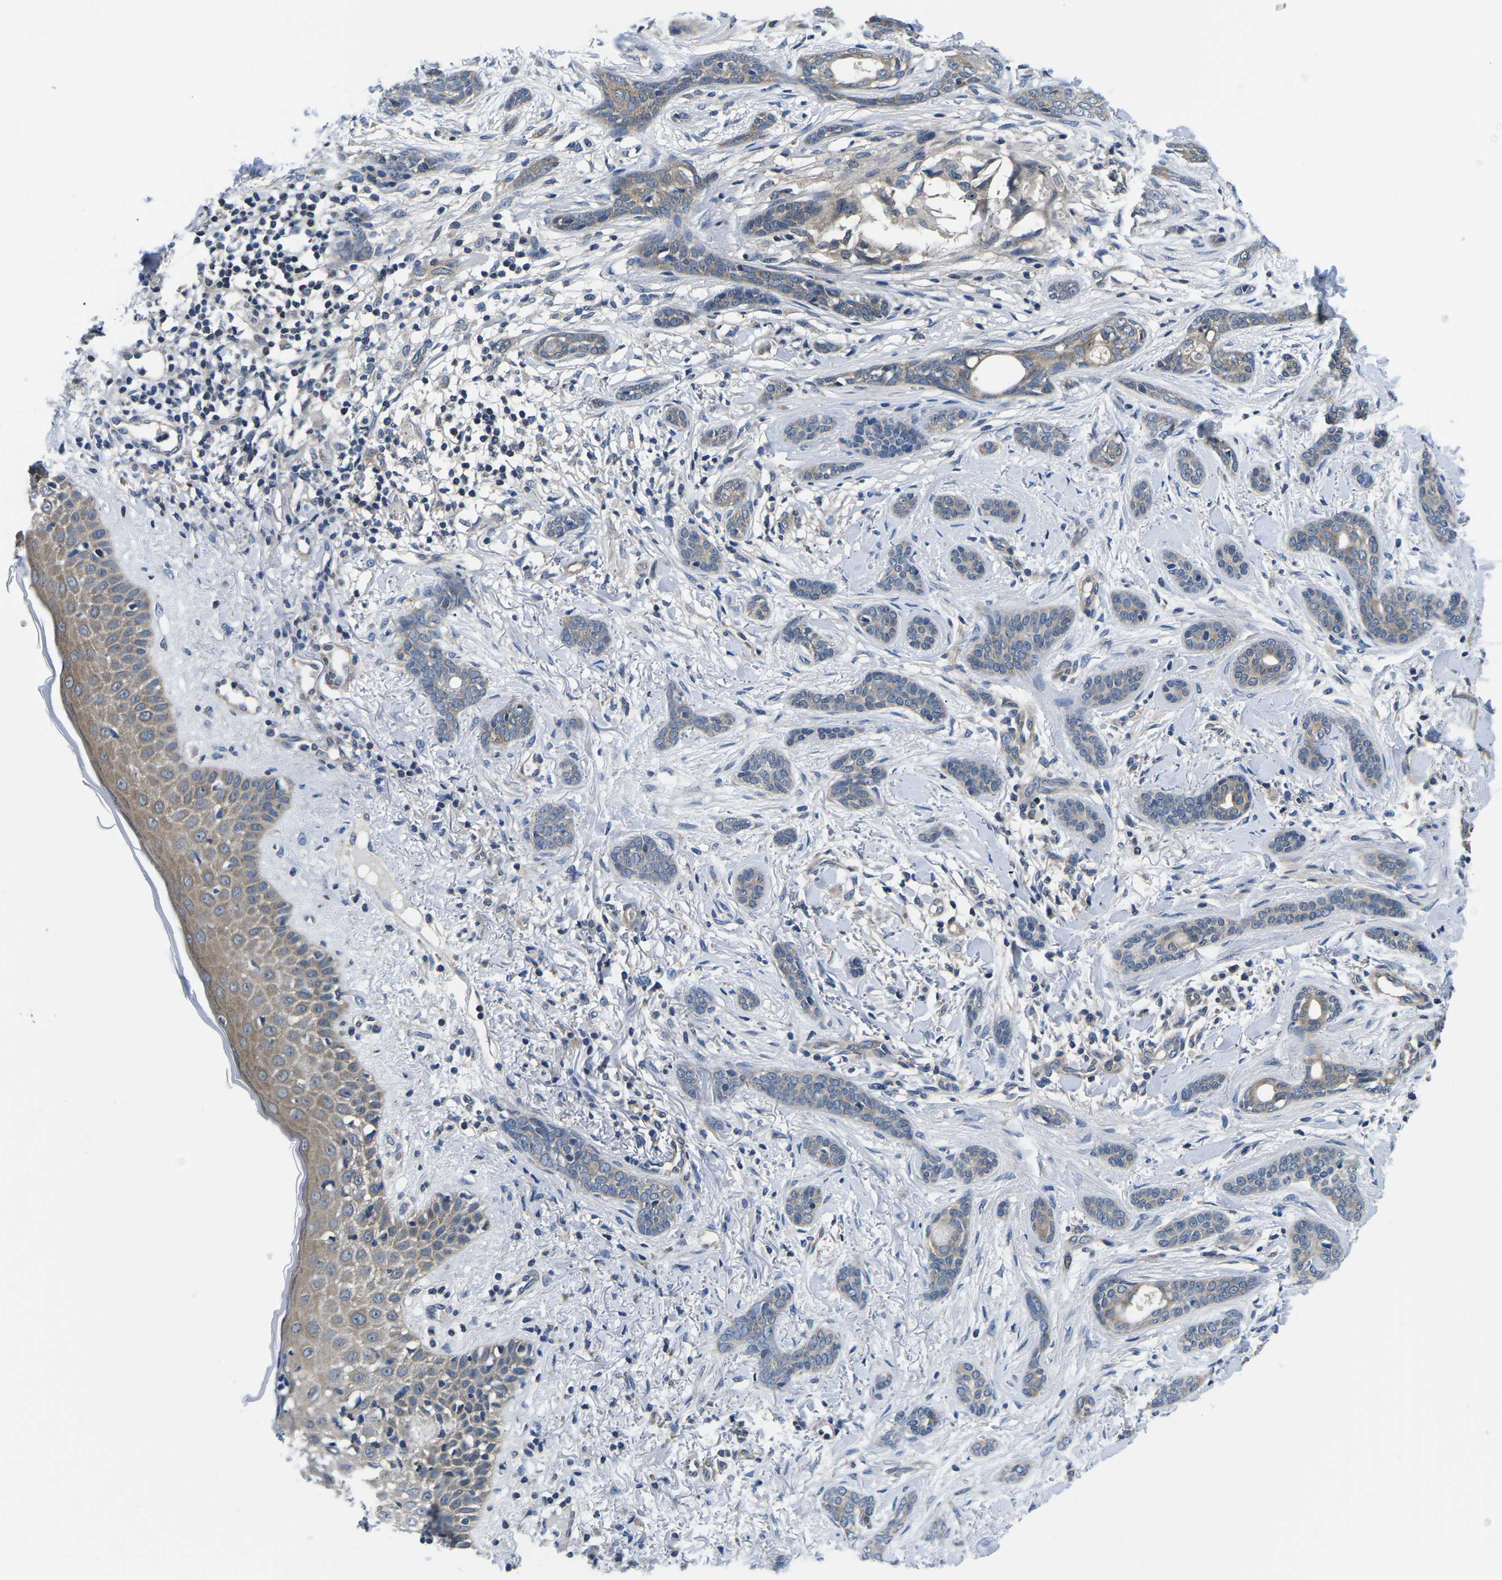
{"staining": {"intensity": "weak", "quantity": "25%-75%", "location": "cytoplasmic/membranous"}, "tissue": "skin cancer", "cell_type": "Tumor cells", "image_type": "cancer", "snomed": [{"axis": "morphology", "description": "Basal cell carcinoma"}, {"axis": "morphology", "description": "Adnexal tumor, benign"}, {"axis": "topography", "description": "Skin"}], "caption": "Protein staining demonstrates weak cytoplasmic/membranous staining in approximately 25%-75% of tumor cells in benign adnexal tumor (skin).", "gene": "GSK3B", "patient": {"sex": "female", "age": 42}}